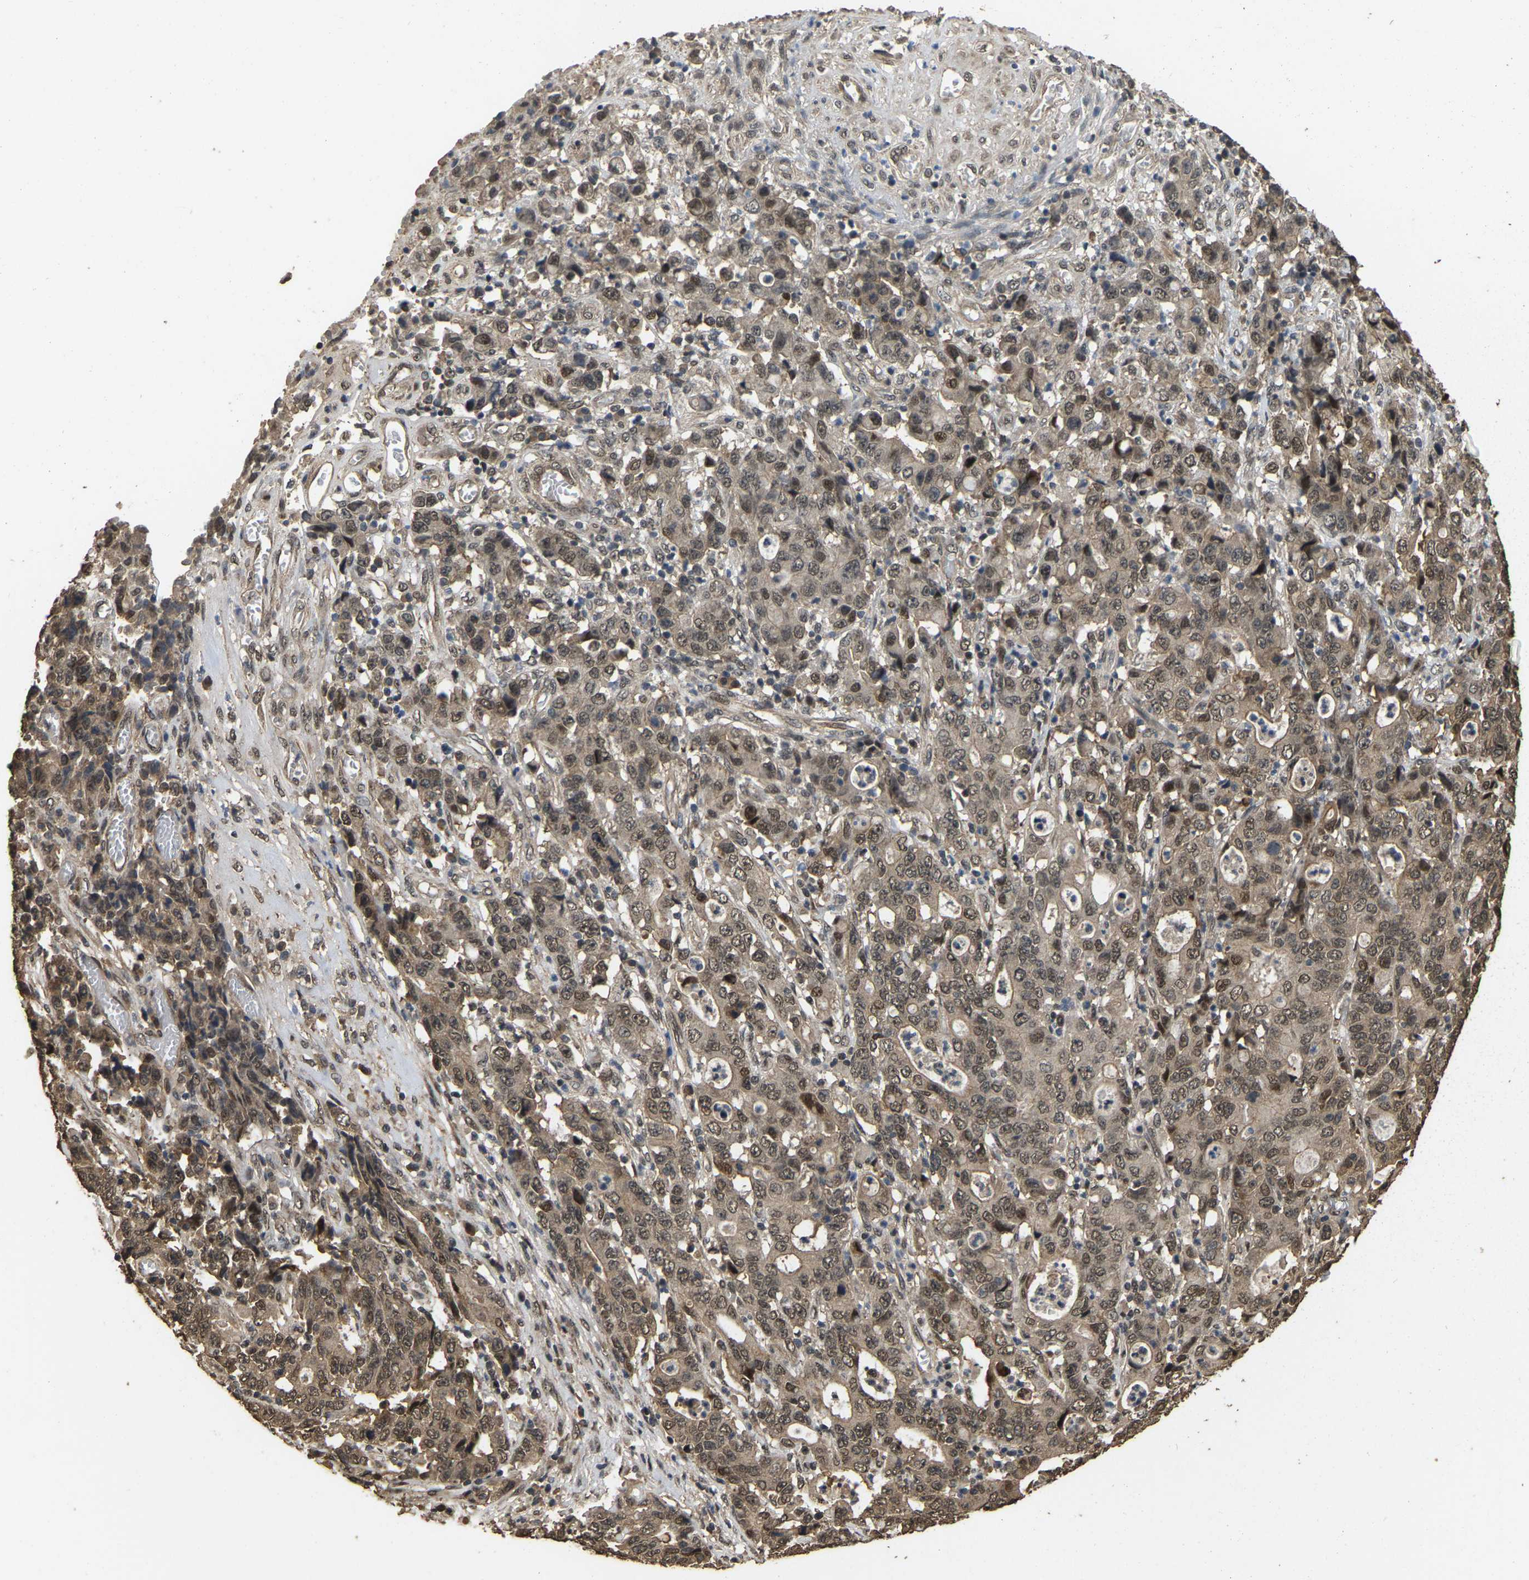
{"staining": {"intensity": "weak", "quantity": ">75%", "location": "cytoplasmic/membranous"}, "tissue": "stomach cancer", "cell_type": "Tumor cells", "image_type": "cancer", "snomed": [{"axis": "morphology", "description": "Adenocarcinoma, NOS"}, {"axis": "topography", "description": "Stomach, upper"}], "caption": "Immunohistochemical staining of adenocarcinoma (stomach) exhibits low levels of weak cytoplasmic/membranous expression in about >75% of tumor cells.", "gene": "ARHGAP23", "patient": {"sex": "male", "age": 69}}